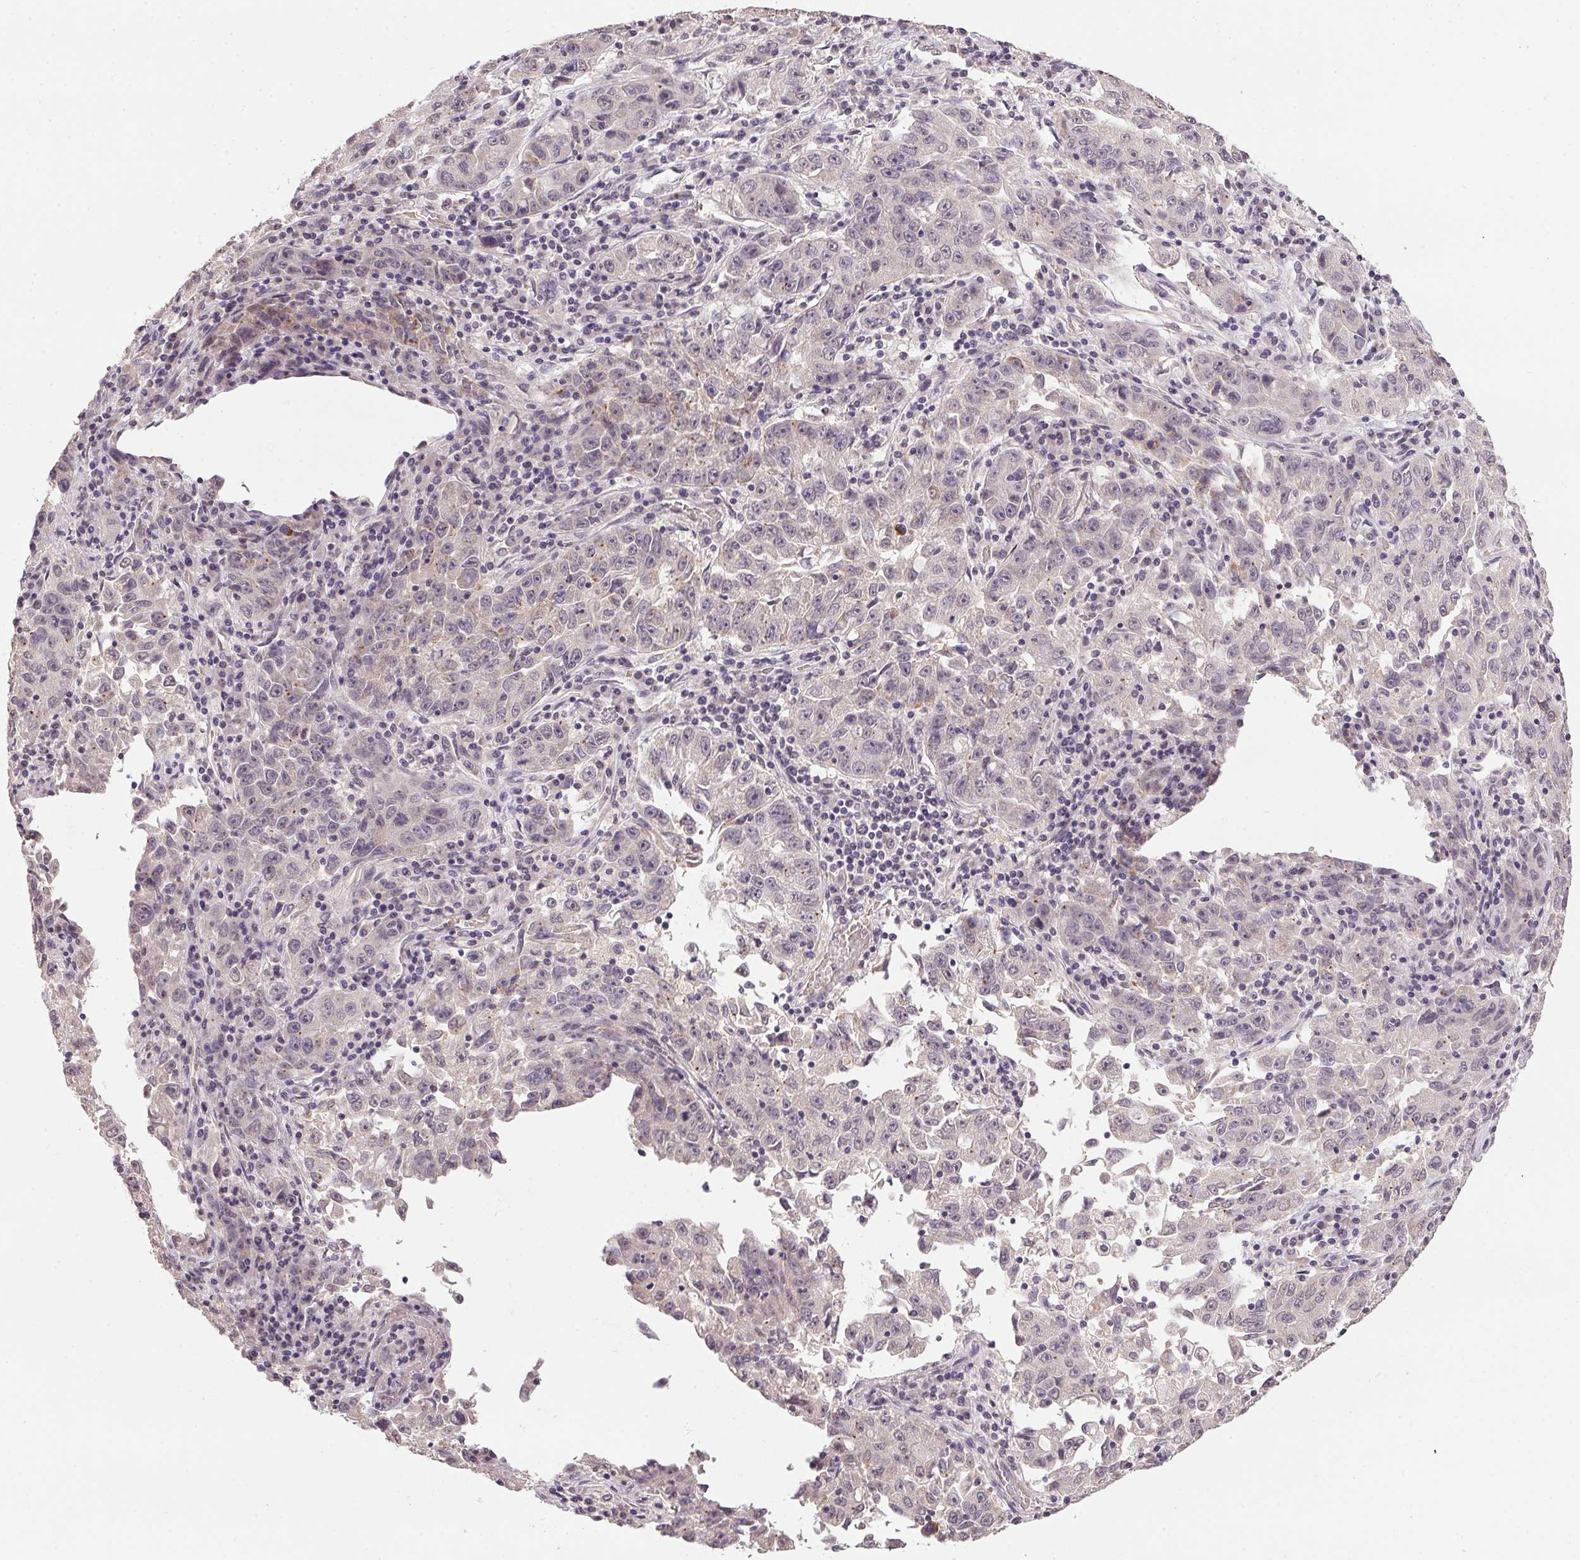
{"staining": {"intensity": "moderate", "quantity": "<25%", "location": "cytoplasmic/membranous"}, "tissue": "lung cancer", "cell_type": "Tumor cells", "image_type": "cancer", "snomed": [{"axis": "morphology", "description": "Normal morphology"}, {"axis": "morphology", "description": "Adenocarcinoma, NOS"}, {"axis": "topography", "description": "Lymph node"}, {"axis": "topography", "description": "Lung"}], "caption": "This is an image of immunohistochemistry staining of lung cancer, which shows moderate staining in the cytoplasmic/membranous of tumor cells.", "gene": "PPP4R4", "patient": {"sex": "female", "age": 57}}